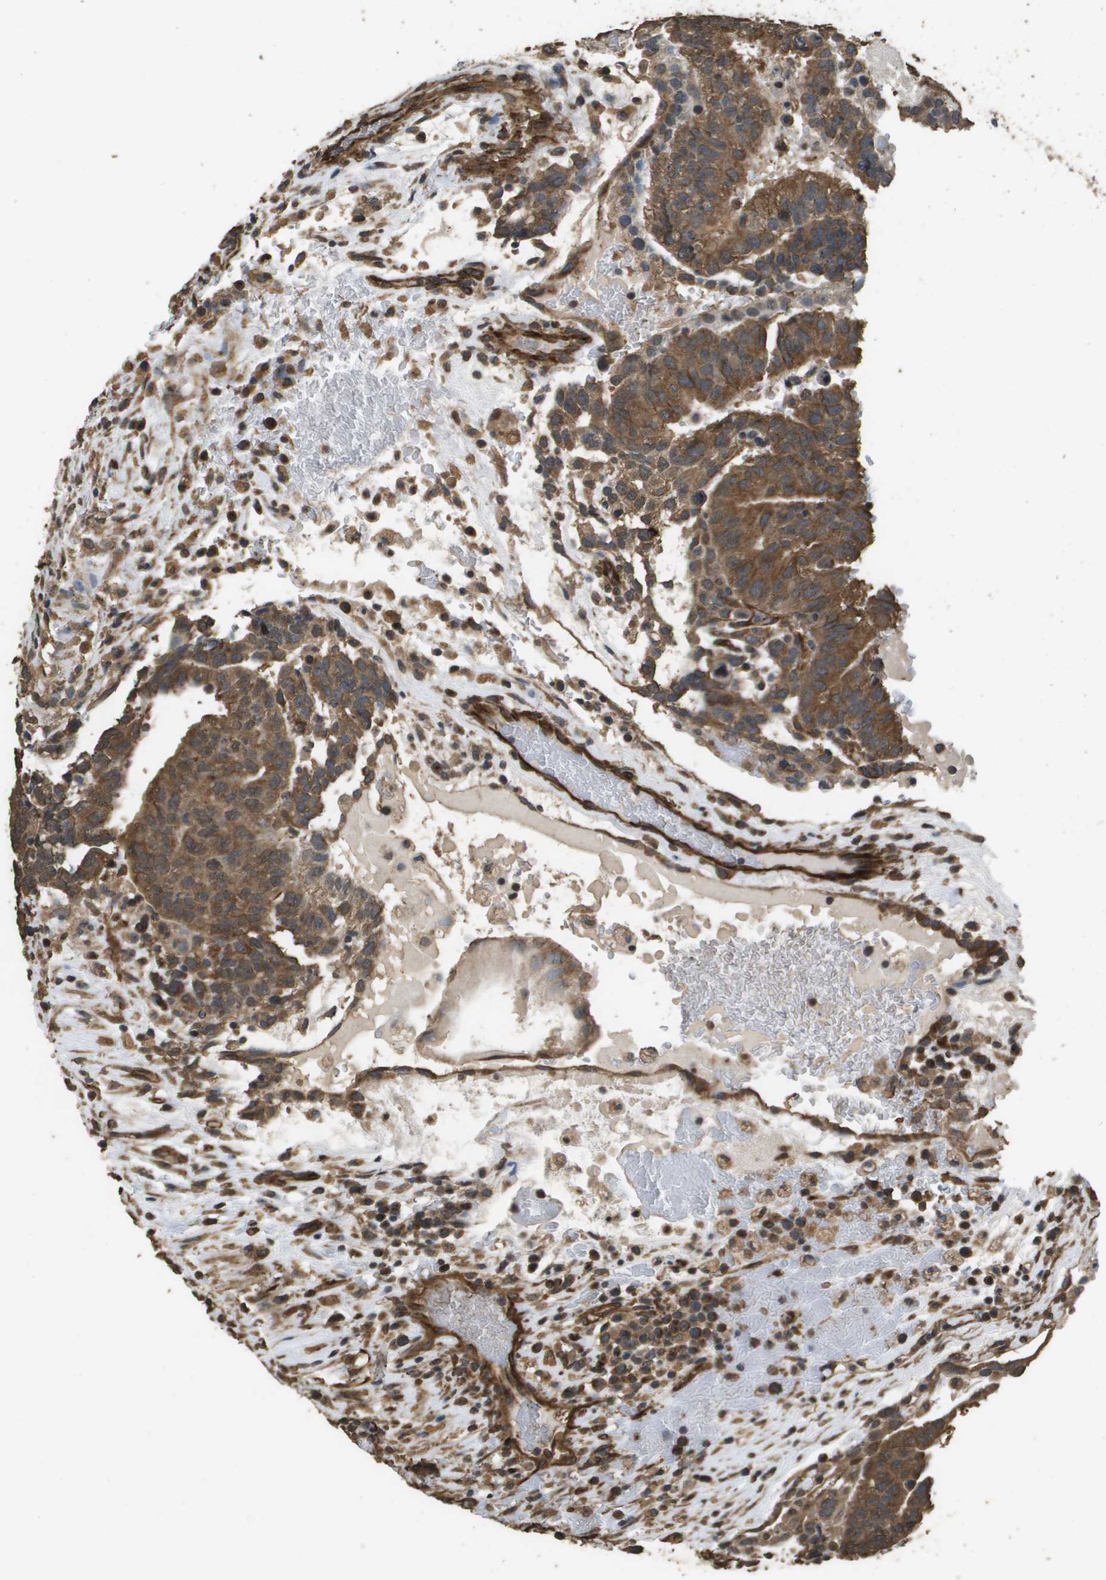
{"staining": {"intensity": "strong", "quantity": ">75%", "location": "cytoplasmic/membranous"}, "tissue": "testis cancer", "cell_type": "Tumor cells", "image_type": "cancer", "snomed": [{"axis": "morphology", "description": "Seminoma, NOS"}, {"axis": "morphology", "description": "Carcinoma, Embryonal, NOS"}, {"axis": "topography", "description": "Testis"}], "caption": "Embryonal carcinoma (testis) stained with DAB immunohistochemistry shows high levels of strong cytoplasmic/membranous staining in approximately >75% of tumor cells.", "gene": "AAMP", "patient": {"sex": "male", "age": 52}}